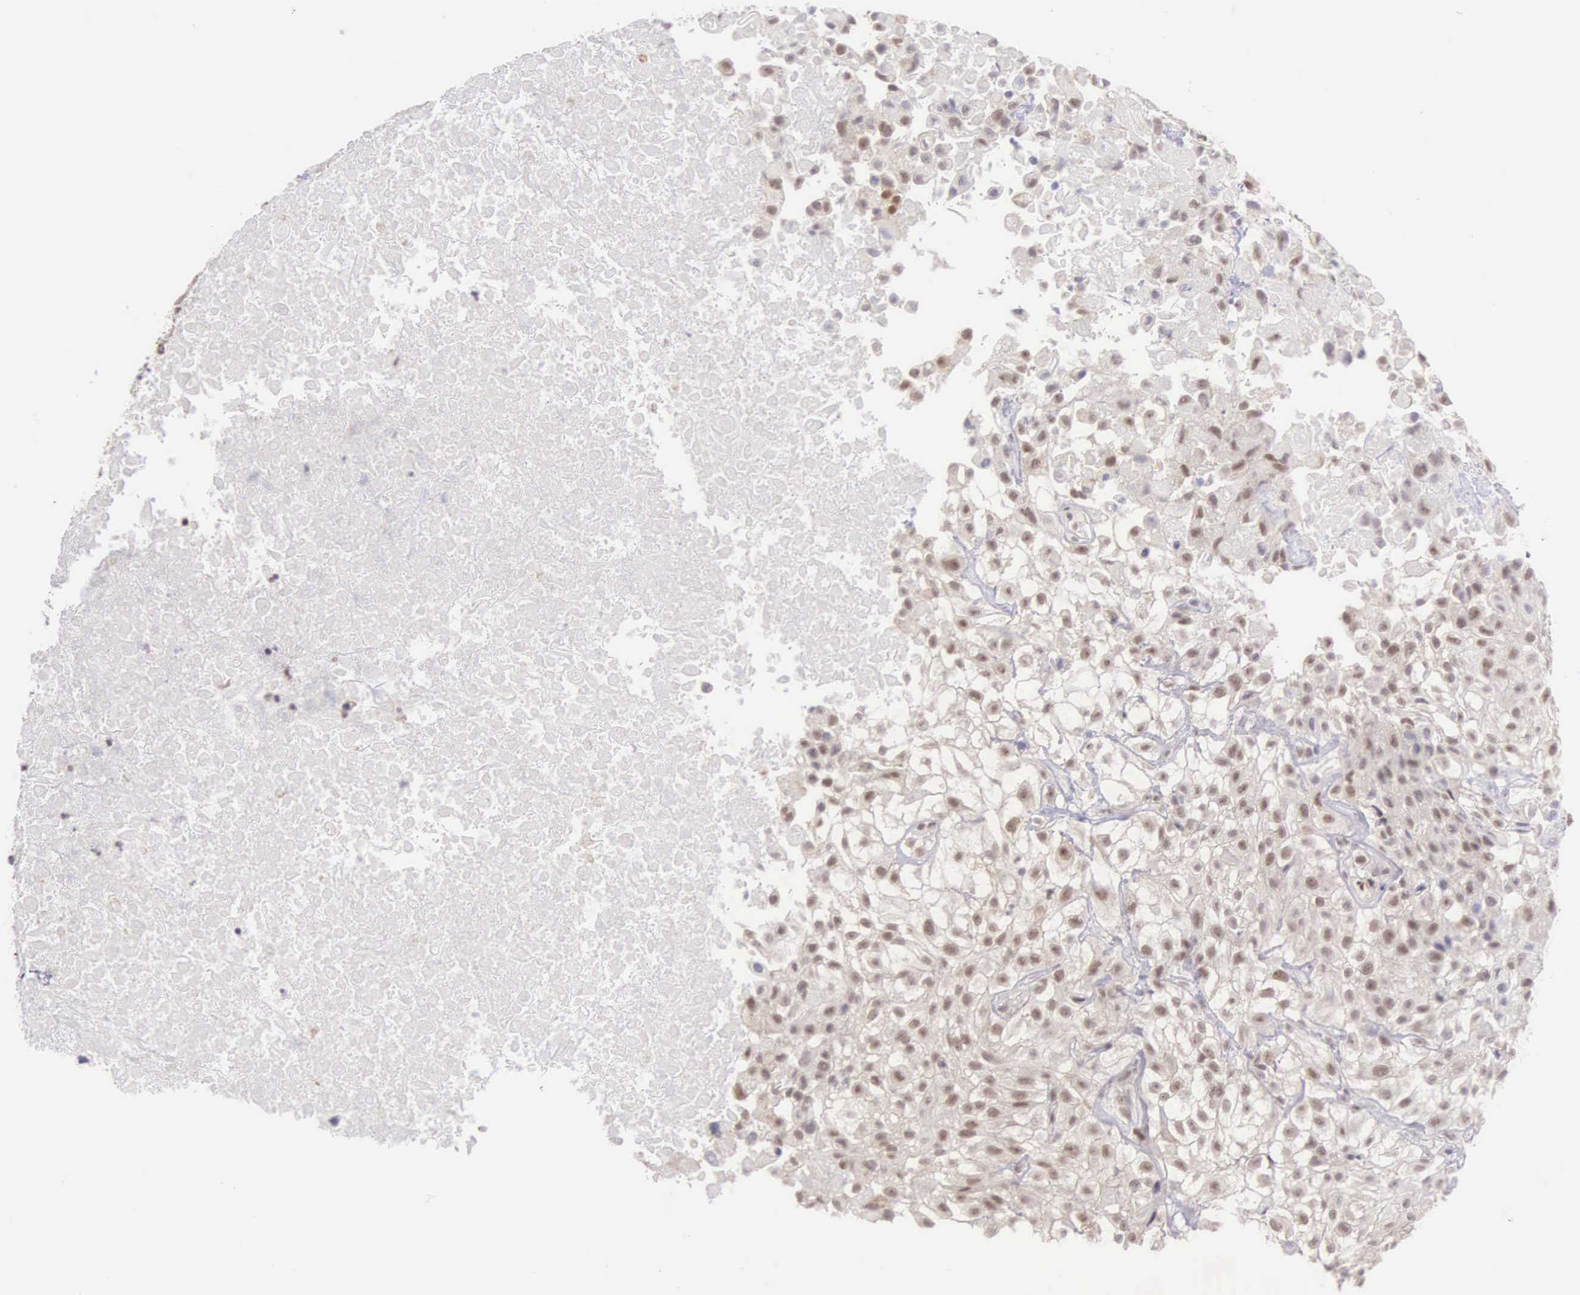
{"staining": {"intensity": "weak", "quantity": "25%-75%", "location": "nuclear"}, "tissue": "urothelial cancer", "cell_type": "Tumor cells", "image_type": "cancer", "snomed": [{"axis": "morphology", "description": "Urothelial carcinoma, High grade"}, {"axis": "topography", "description": "Urinary bladder"}], "caption": "Immunohistochemical staining of human urothelial cancer shows low levels of weak nuclear protein expression in about 25%-75% of tumor cells.", "gene": "GRK3", "patient": {"sex": "male", "age": 56}}